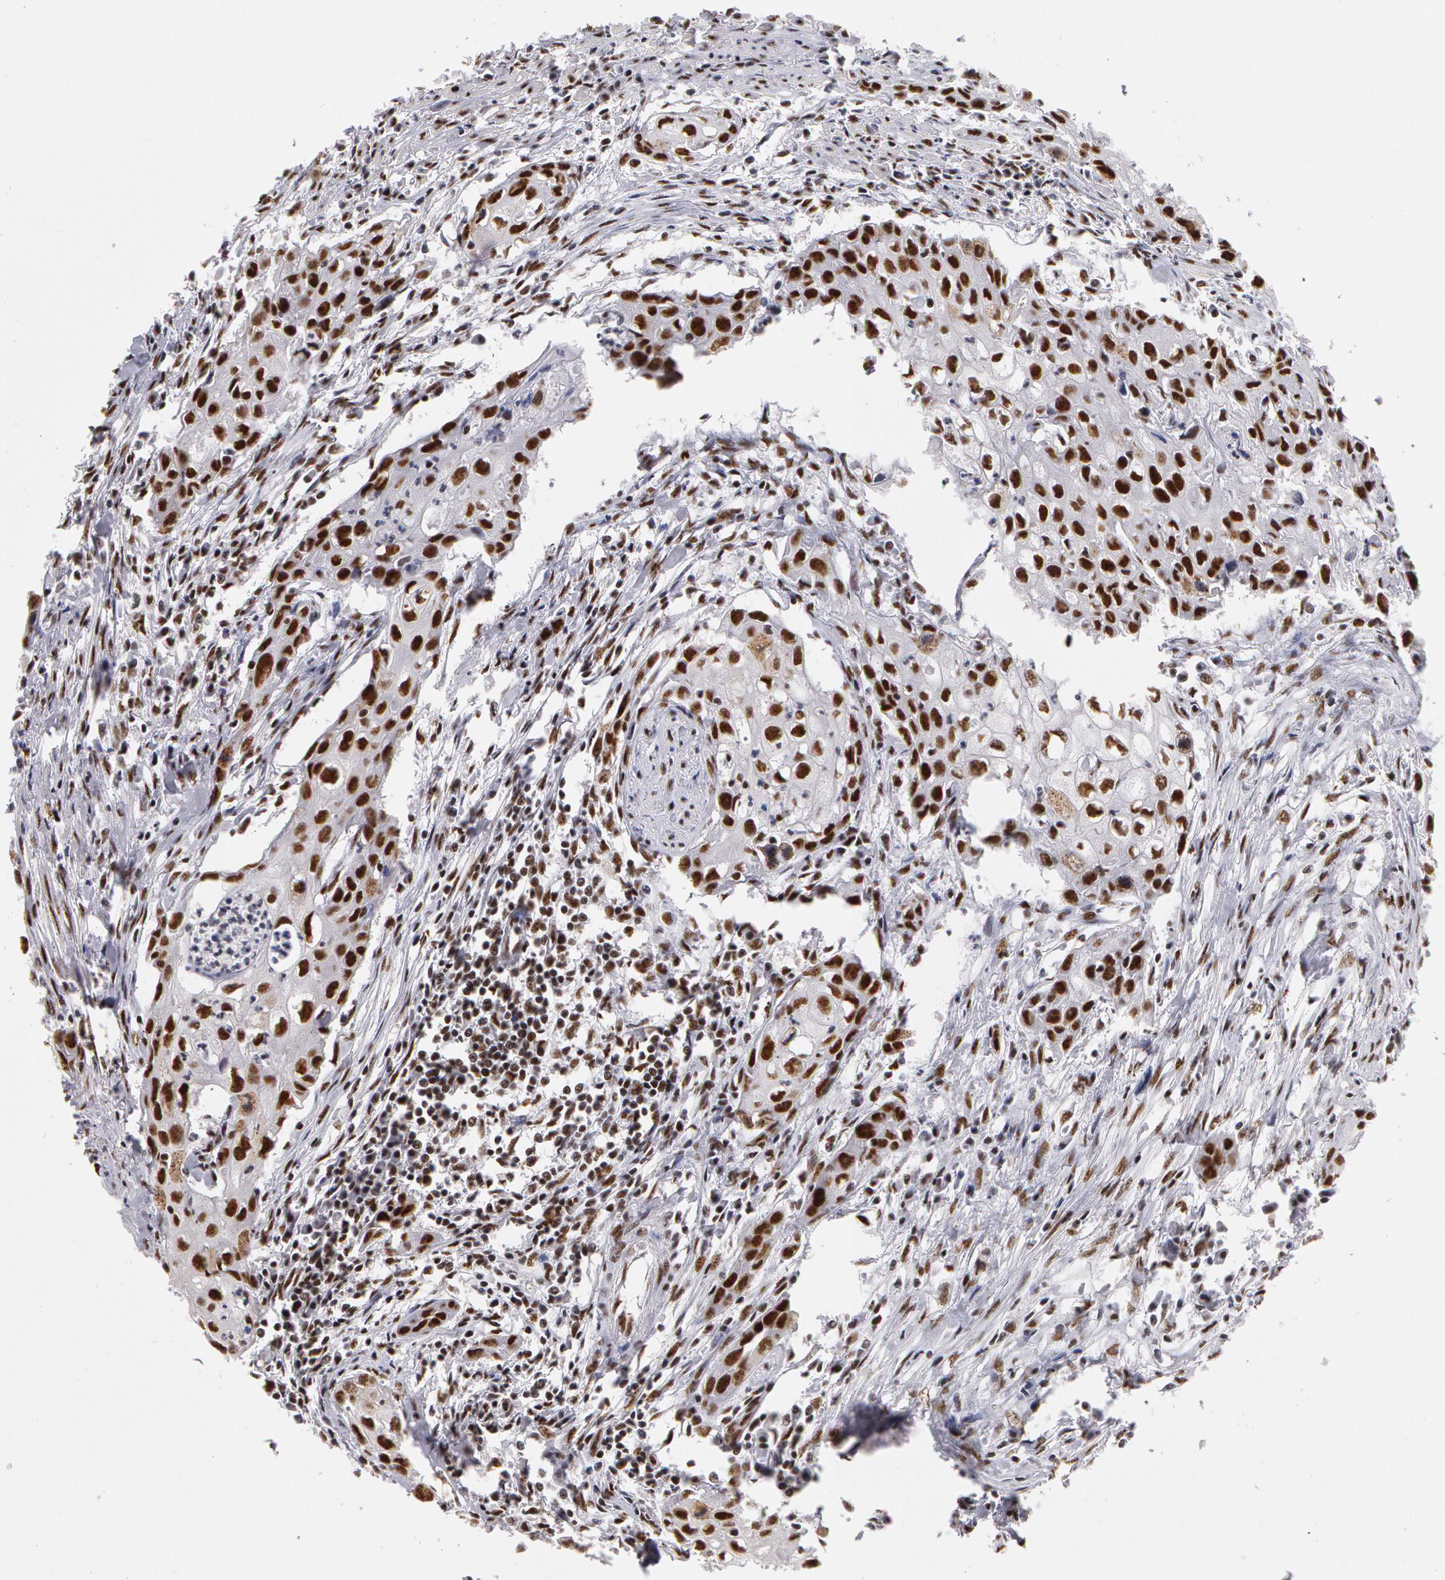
{"staining": {"intensity": "moderate", "quantity": ">75%", "location": "nuclear"}, "tissue": "urothelial cancer", "cell_type": "Tumor cells", "image_type": "cancer", "snomed": [{"axis": "morphology", "description": "Urothelial carcinoma, High grade"}, {"axis": "topography", "description": "Urinary bladder"}], "caption": "An image of human urothelial cancer stained for a protein exhibits moderate nuclear brown staining in tumor cells. The protein is stained brown, and the nuclei are stained in blue (DAB IHC with brightfield microscopy, high magnification).", "gene": "PNN", "patient": {"sex": "male", "age": 54}}